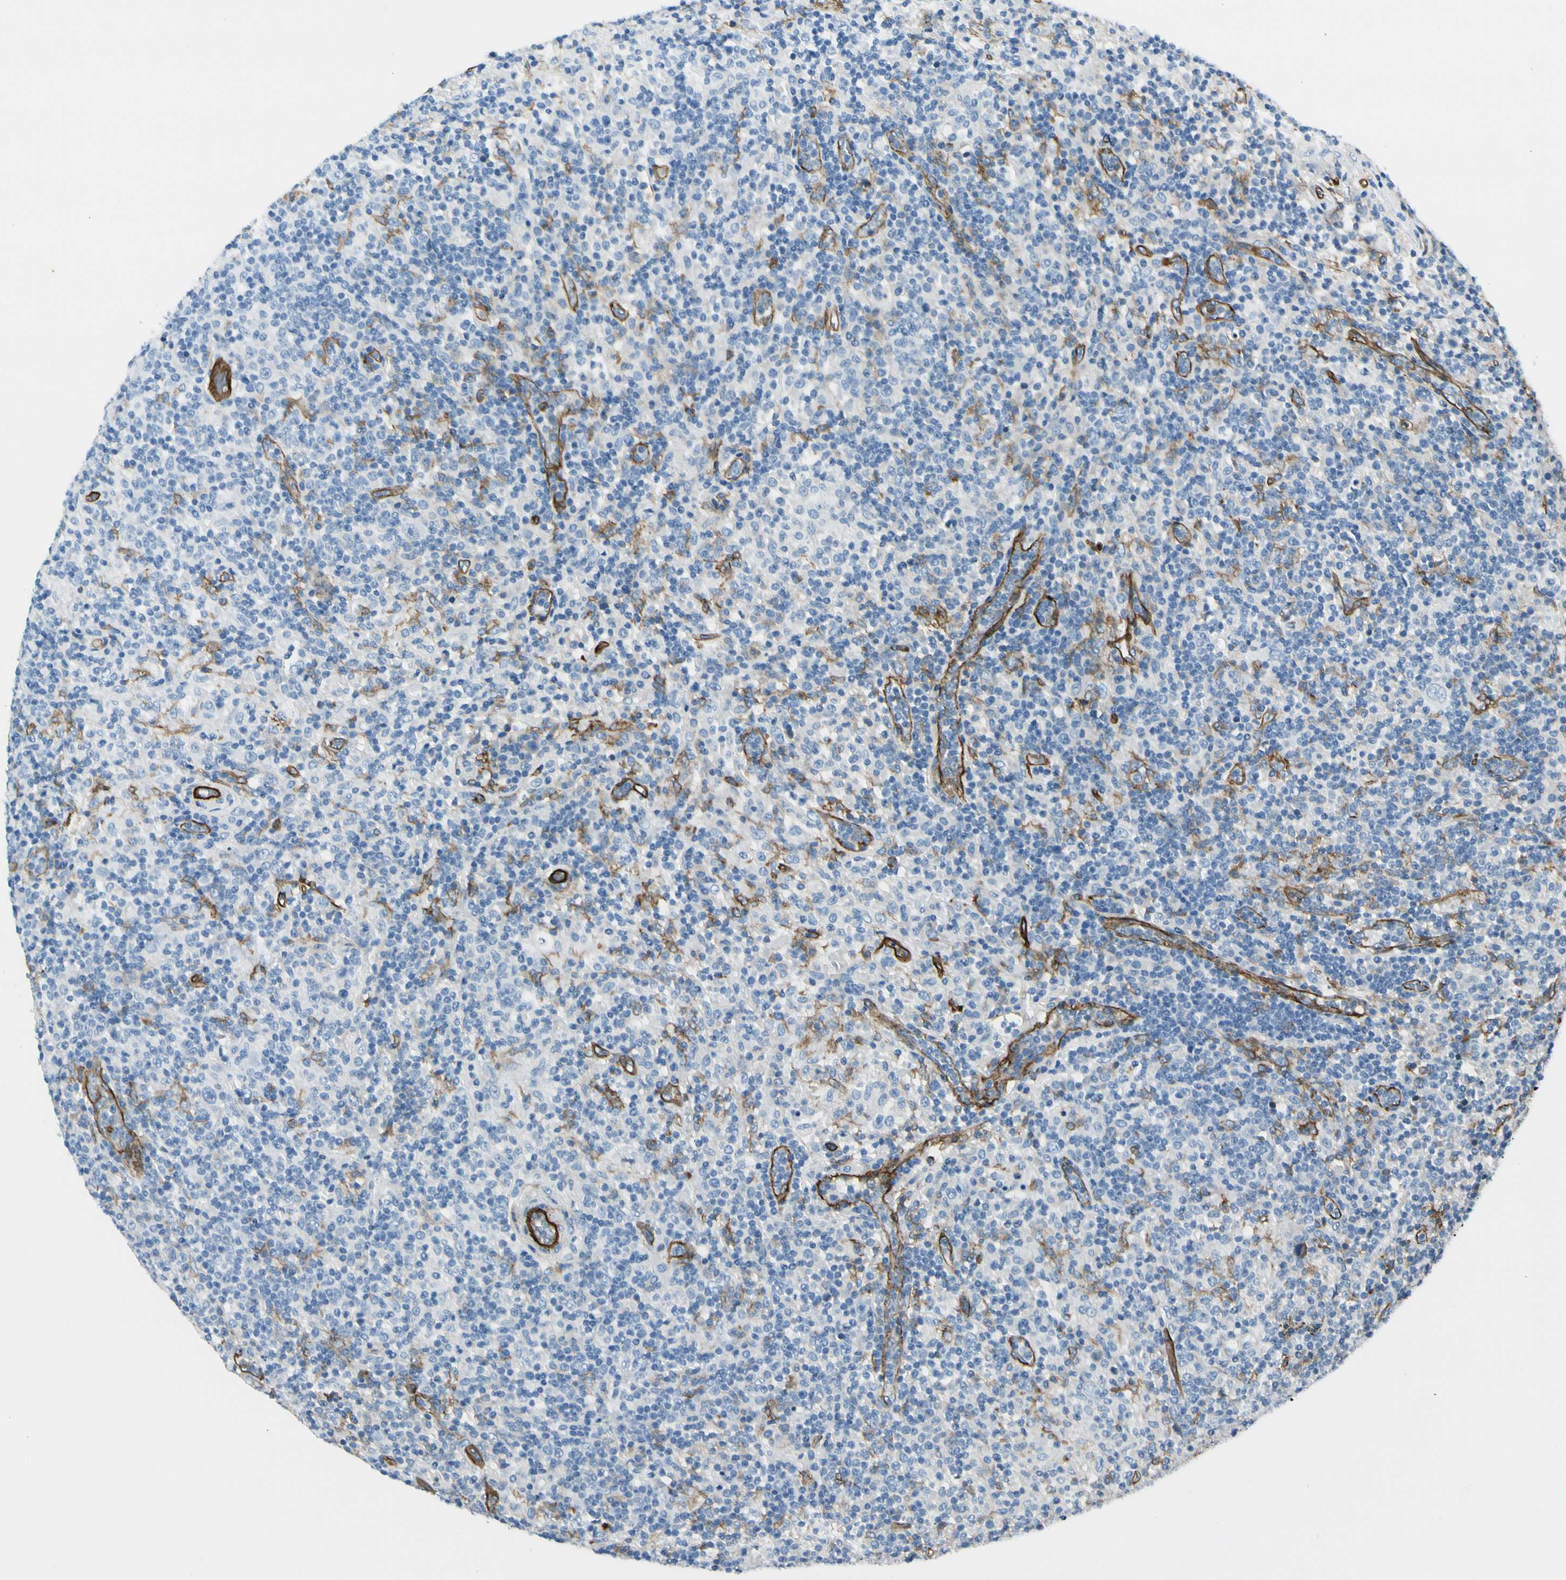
{"staining": {"intensity": "negative", "quantity": "none", "location": "none"}, "tissue": "lymphoma", "cell_type": "Tumor cells", "image_type": "cancer", "snomed": [{"axis": "morphology", "description": "Hodgkin's disease, NOS"}, {"axis": "topography", "description": "Lymph node"}], "caption": "Immunohistochemical staining of Hodgkin's disease shows no significant expression in tumor cells. (Stains: DAB immunohistochemistry with hematoxylin counter stain, Microscopy: brightfield microscopy at high magnification).", "gene": "CD93", "patient": {"sex": "male", "age": 70}}